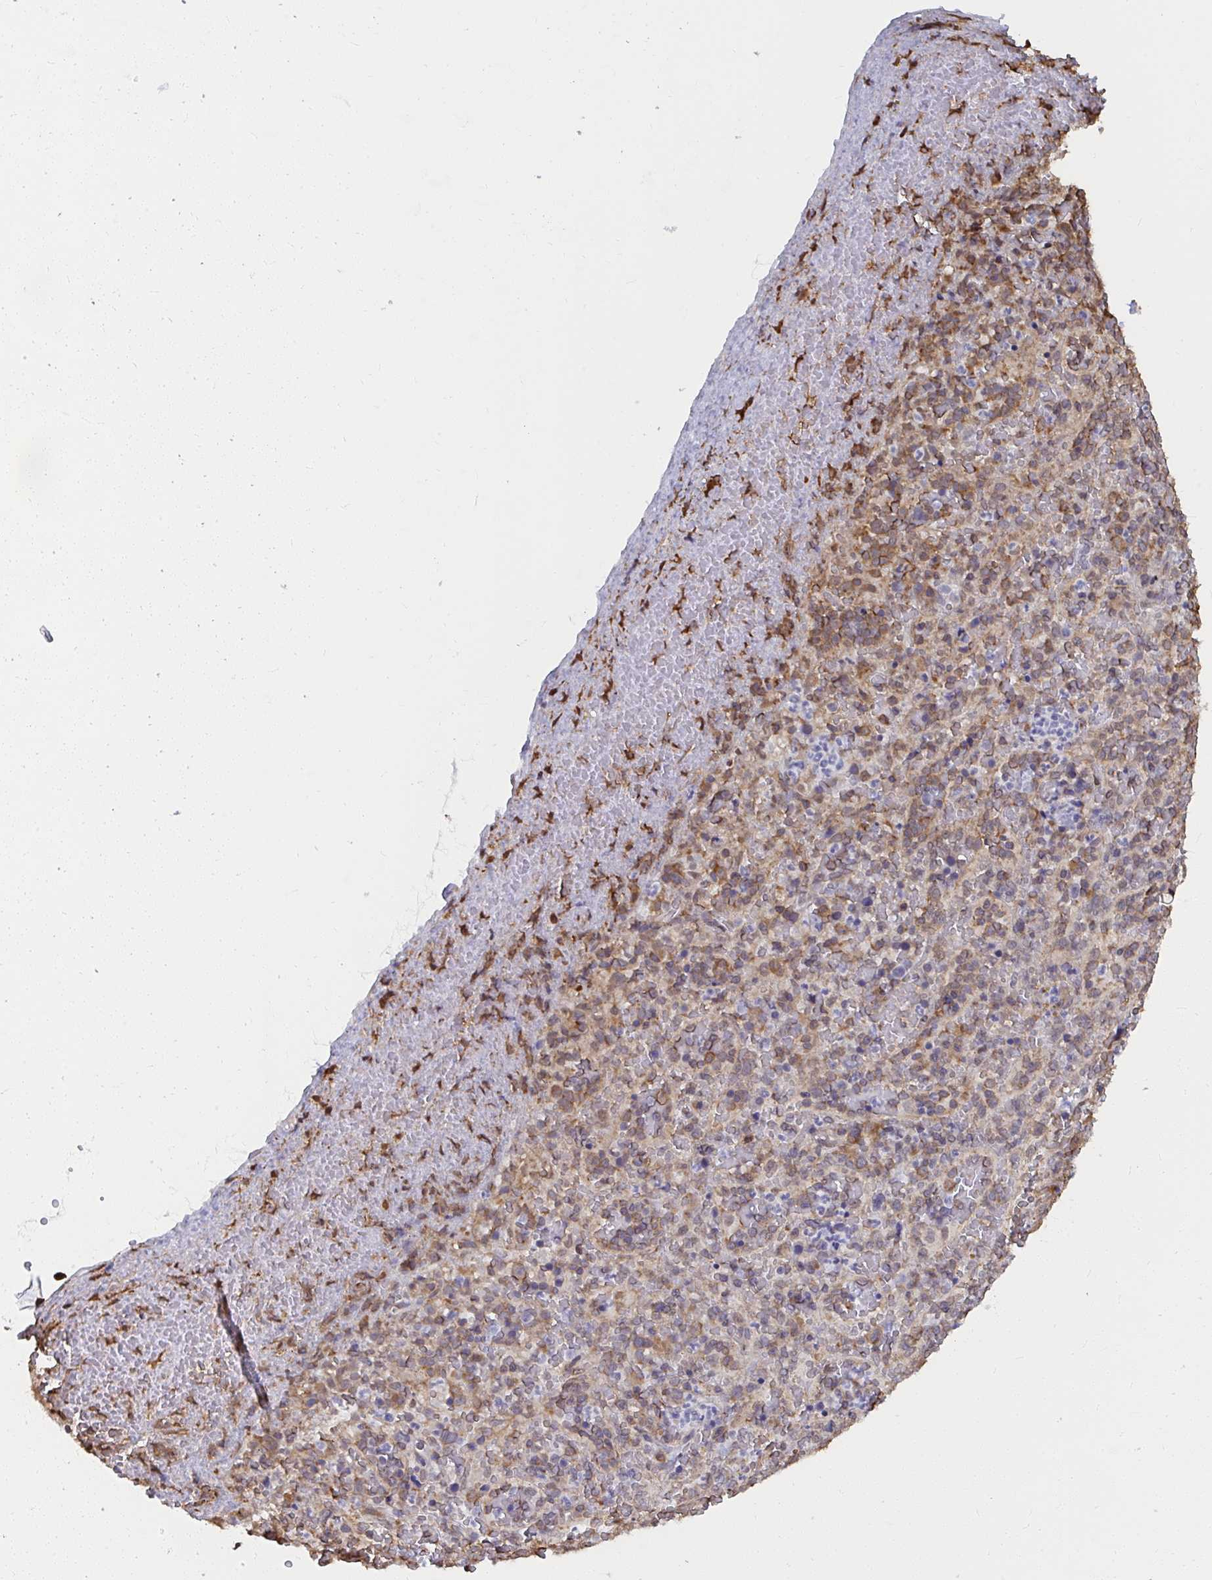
{"staining": {"intensity": "weak", "quantity": "25%-75%", "location": "cytoplasmic/membranous"}, "tissue": "spleen", "cell_type": "Cells in red pulp", "image_type": "normal", "snomed": [{"axis": "morphology", "description": "Normal tissue, NOS"}, {"axis": "topography", "description": "Spleen"}], "caption": "Protein positivity by IHC demonstrates weak cytoplasmic/membranous staining in about 25%-75% of cells in red pulp in benign spleen.", "gene": "SYNCRIP", "patient": {"sex": "female", "age": 50}}